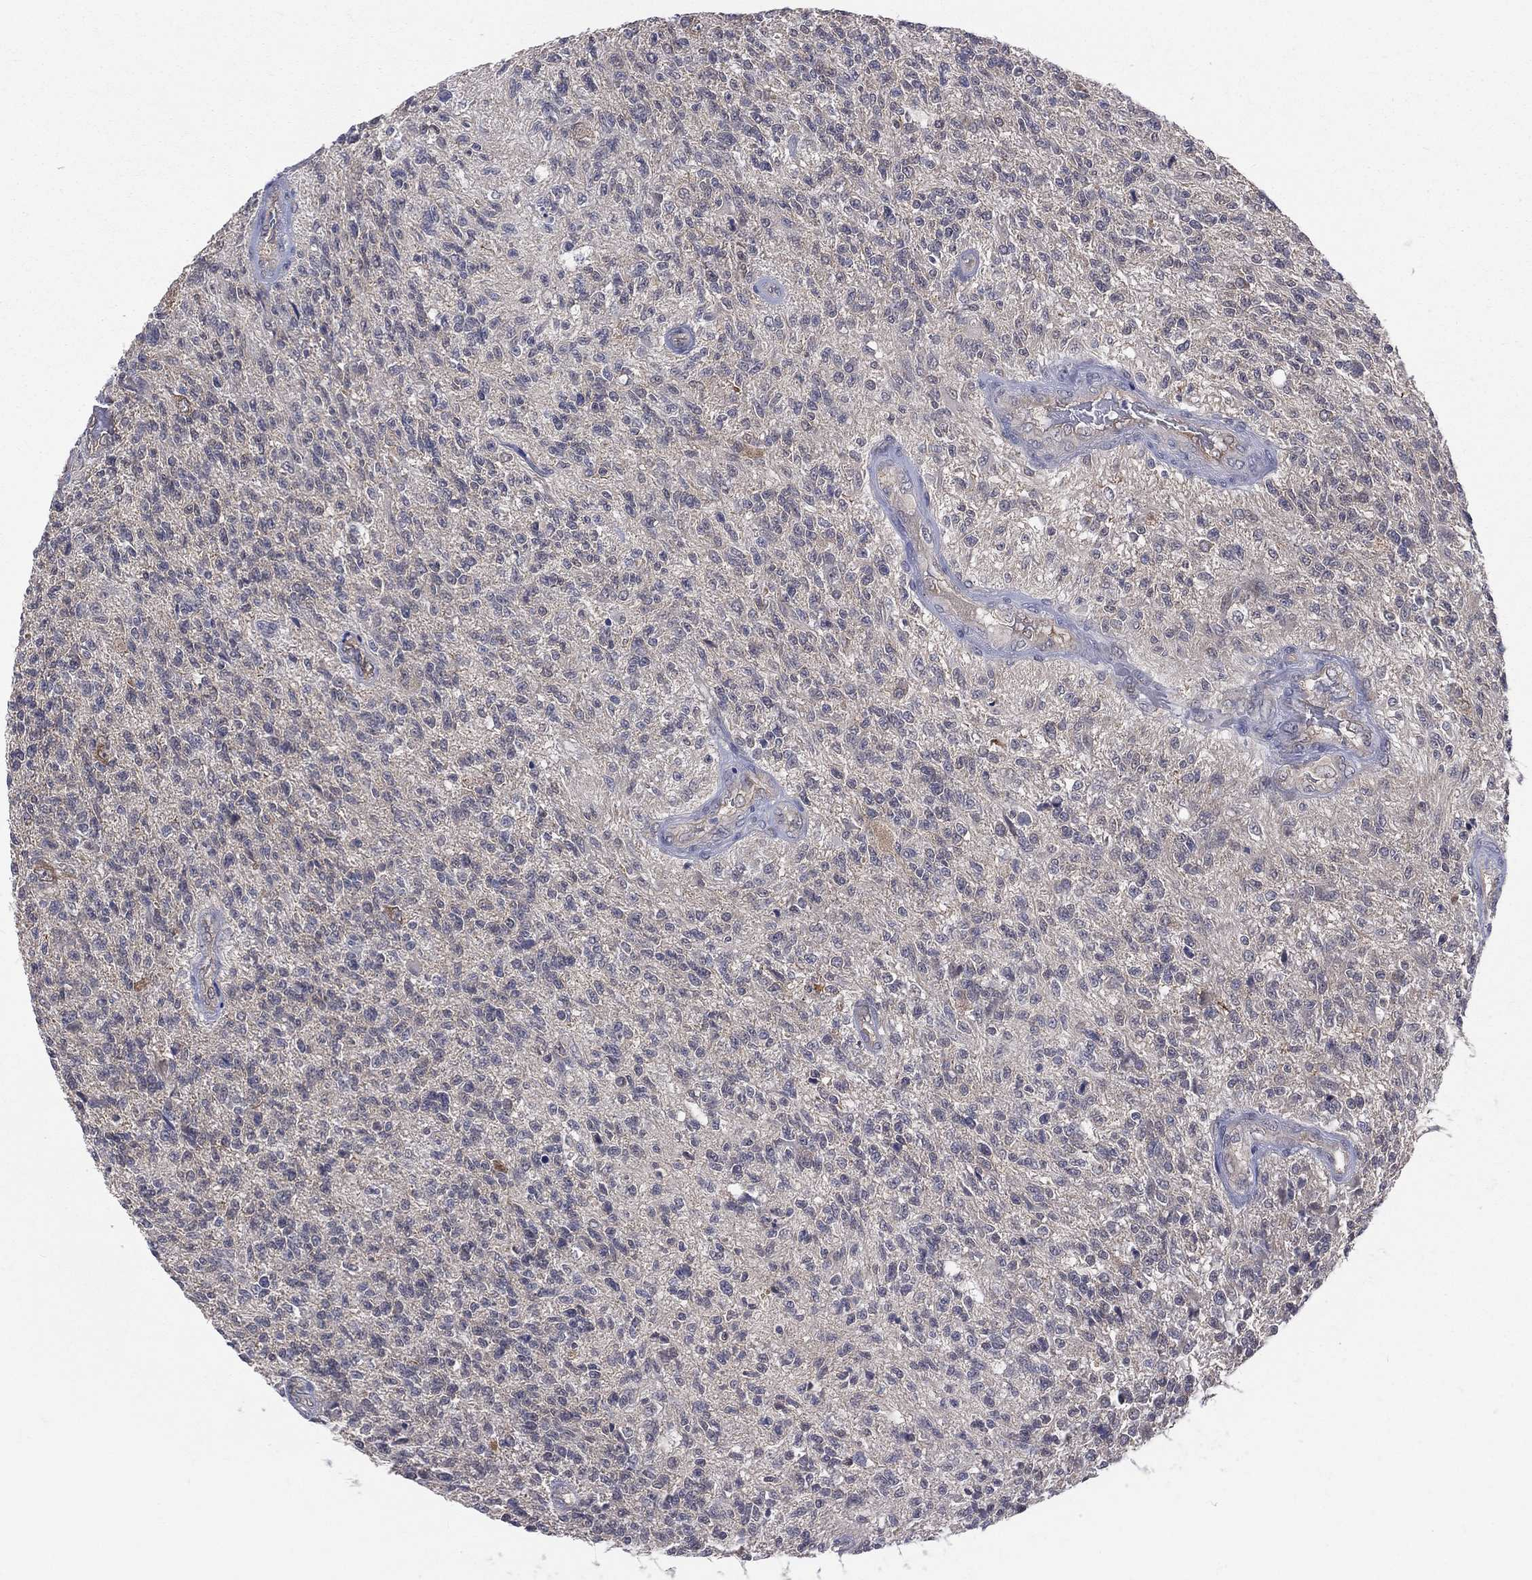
{"staining": {"intensity": "negative", "quantity": "none", "location": "none"}, "tissue": "glioma", "cell_type": "Tumor cells", "image_type": "cancer", "snomed": [{"axis": "morphology", "description": "Glioma, malignant, High grade"}, {"axis": "topography", "description": "Brain"}], "caption": "Protein analysis of malignant glioma (high-grade) displays no significant expression in tumor cells. (Stains: DAB (3,3'-diaminobenzidine) immunohistochemistry with hematoxylin counter stain, Microscopy: brightfield microscopy at high magnification).", "gene": "DLG4", "patient": {"sex": "male", "age": 56}}